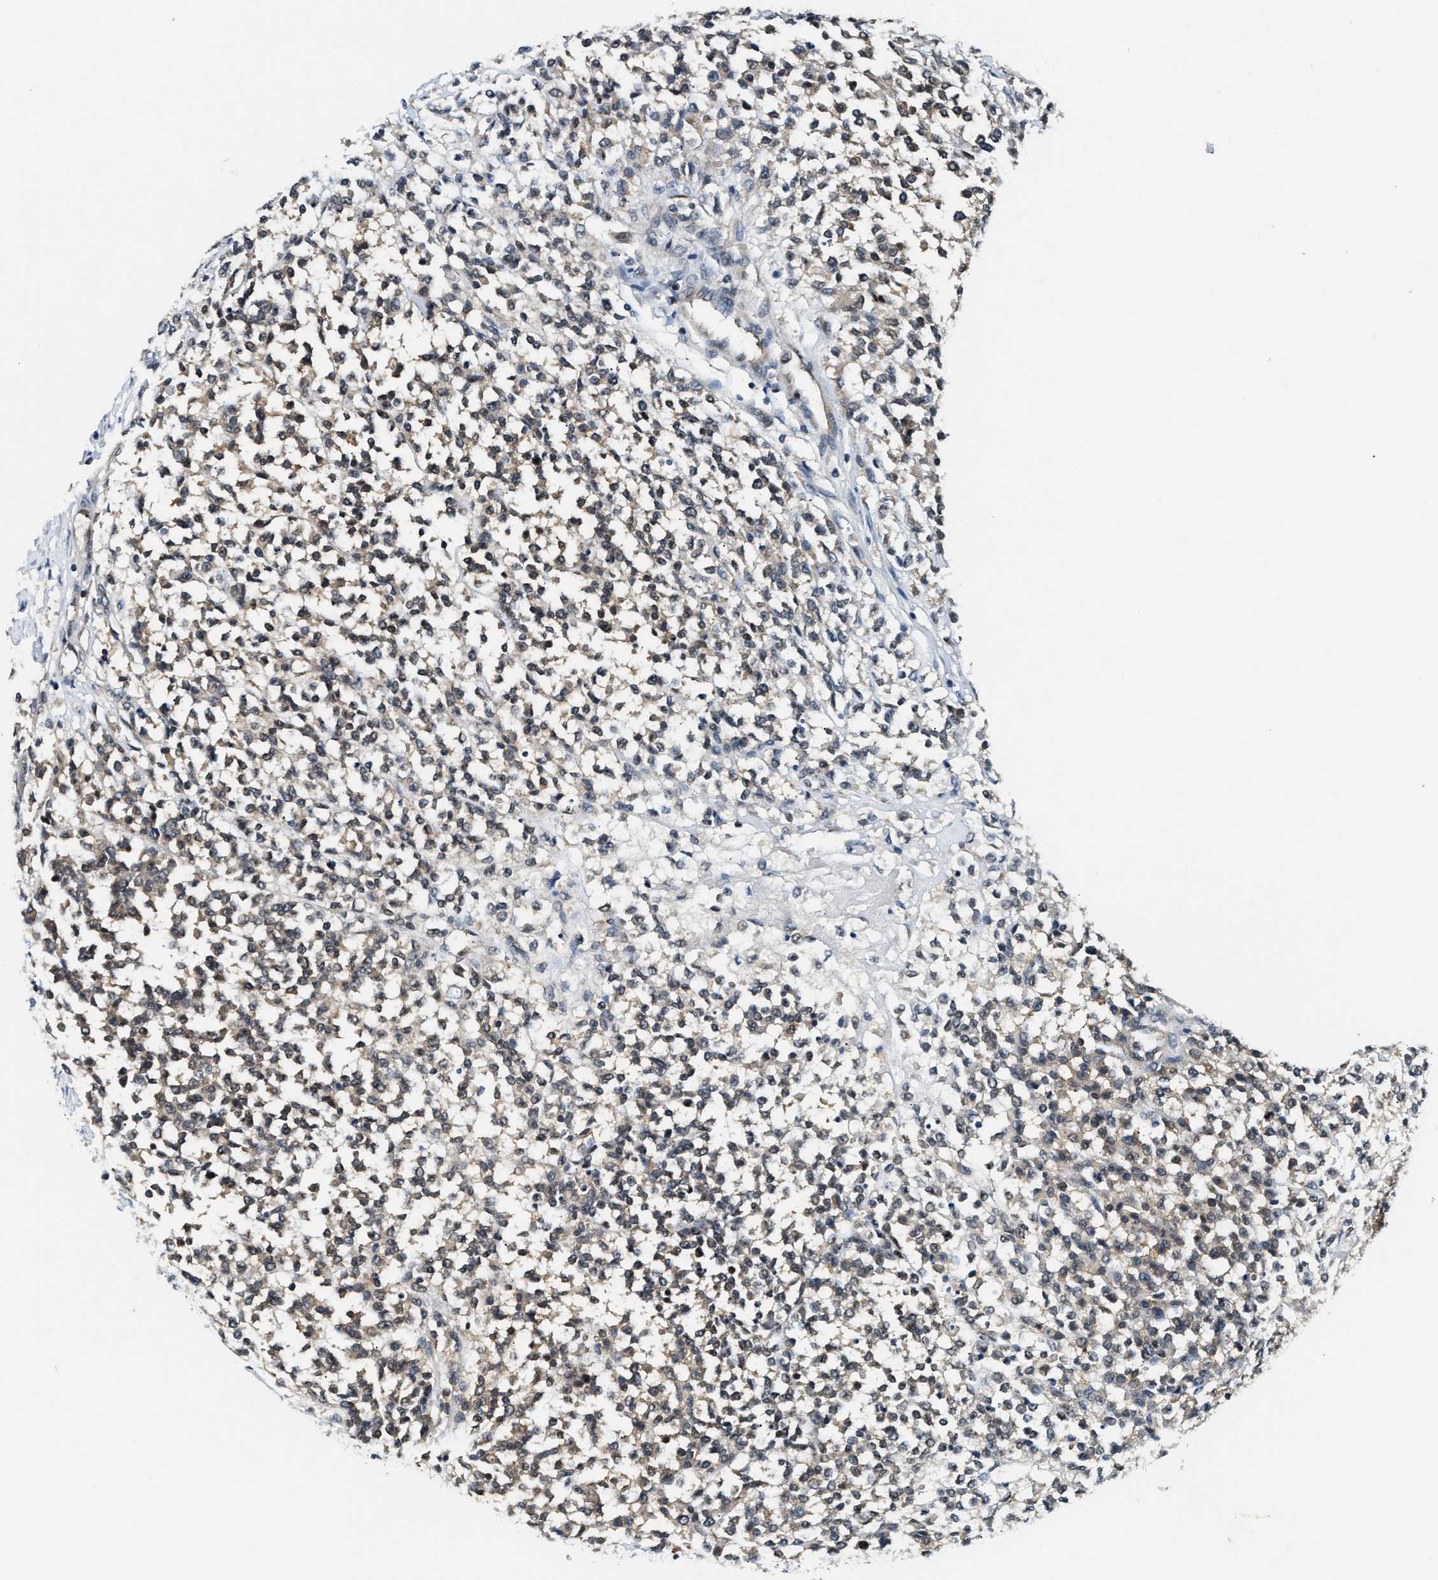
{"staining": {"intensity": "weak", "quantity": ">75%", "location": "cytoplasmic/membranous"}, "tissue": "testis cancer", "cell_type": "Tumor cells", "image_type": "cancer", "snomed": [{"axis": "morphology", "description": "Seminoma, NOS"}, {"axis": "topography", "description": "Testis"}], "caption": "Brown immunohistochemical staining in seminoma (testis) displays weak cytoplasmic/membranous positivity in approximately >75% of tumor cells. The protein of interest is shown in brown color, while the nuclei are stained blue.", "gene": "RAB29", "patient": {"sex": "male", "age": 59}}